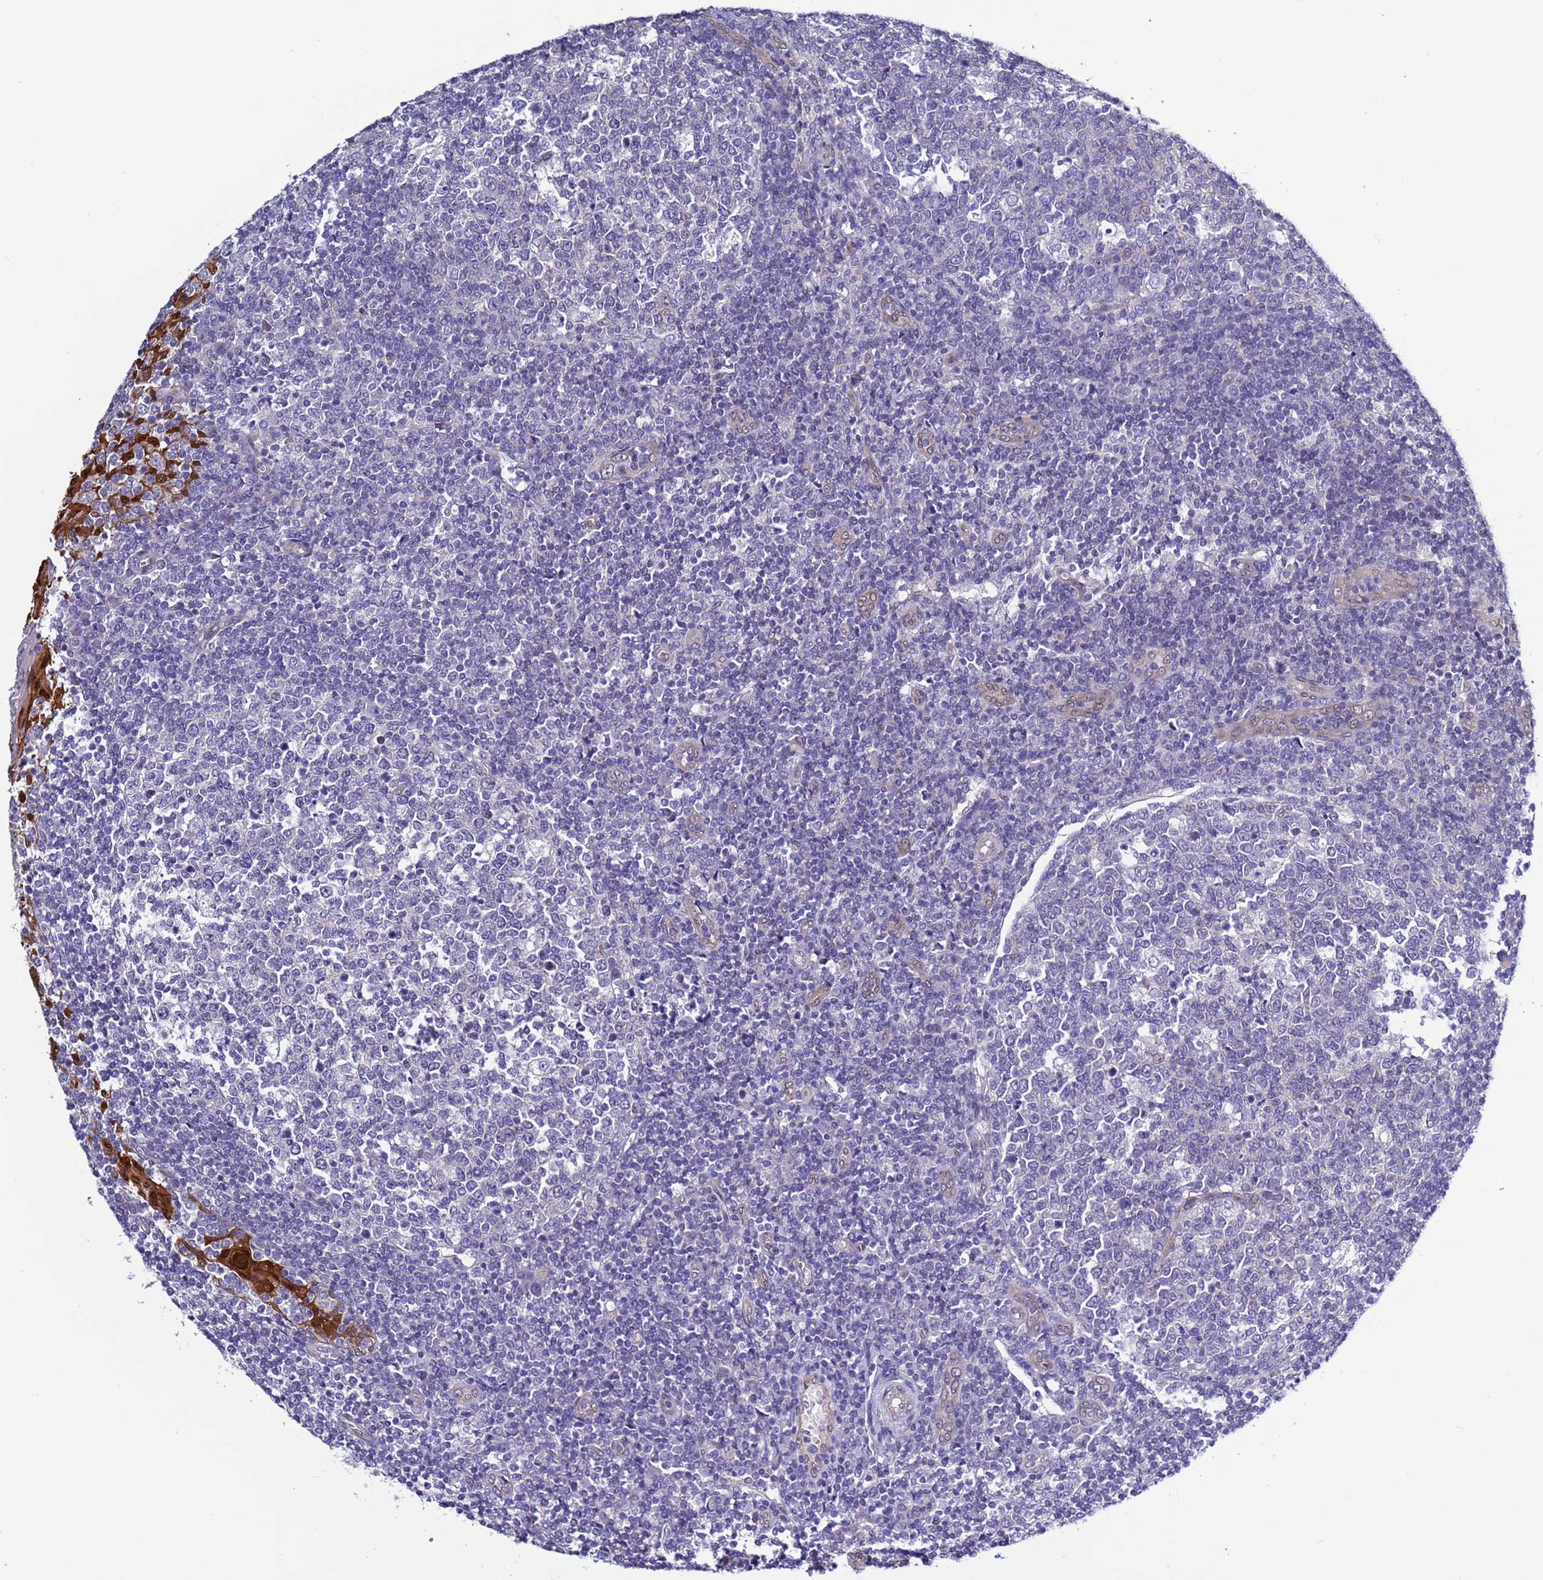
{"staining": {"intensity": "negative", "quantity": "none", "location": "none"}, "tissue": "tonsil", "cell_type": "Germinal center cells", "image_type": "normal", "snomed": [{"axis": "morphology", "description": "Normal tissue, NOS"}, {"axis": "topography", "description": "Tonsil"}], "caption": "This photomicrograph is of normal tonsil stained with immunohistochemistry to label a protein in brown with the nuclei are counter-stained blue. There is no expression in germinal center cells.", "gene": "TRIM37", "patient": {"sex": "female", "age": 19}}